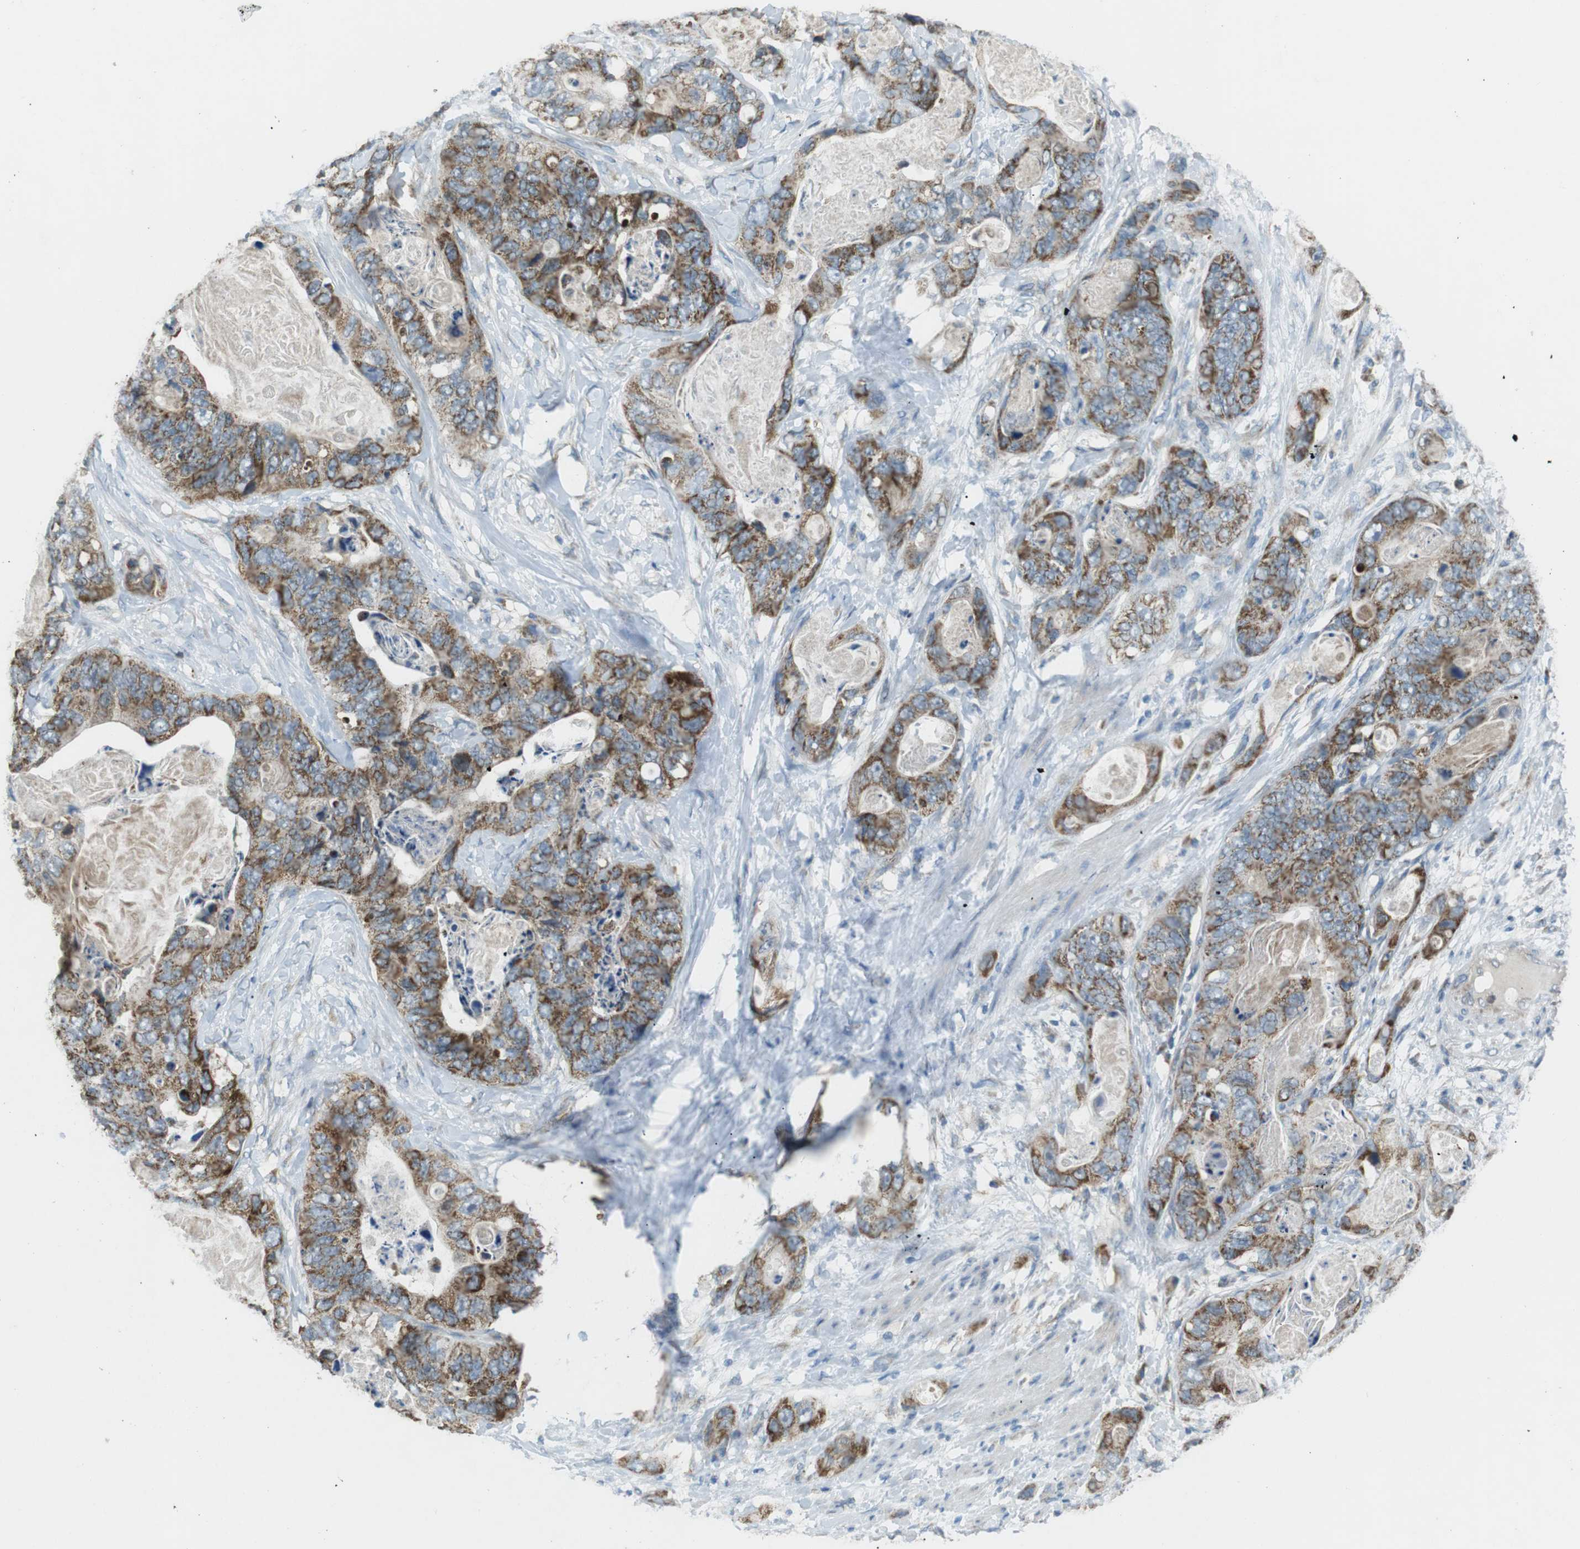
{"staining": {"intensity": "moderate", "quantity": ">75%", "location": "cytoplasmic/membranous"}, "tissue": "stomach cancer", "cell_type": "Tumor cells", "image_type": "cancer", "snomed": [{"axis": "morphology", "description": "Adenocarcinoma, NOS"}, {"axis": "topography", "description": "Stomach"}], "caption": "Protein expression analysis of stomach adenocarcinoma demonstrates moderate cytoplasmic/membranous positivity in about >75% of tumor cells.", "gene": "BACE1", "patient": {"sex": "female", "age": 89}}